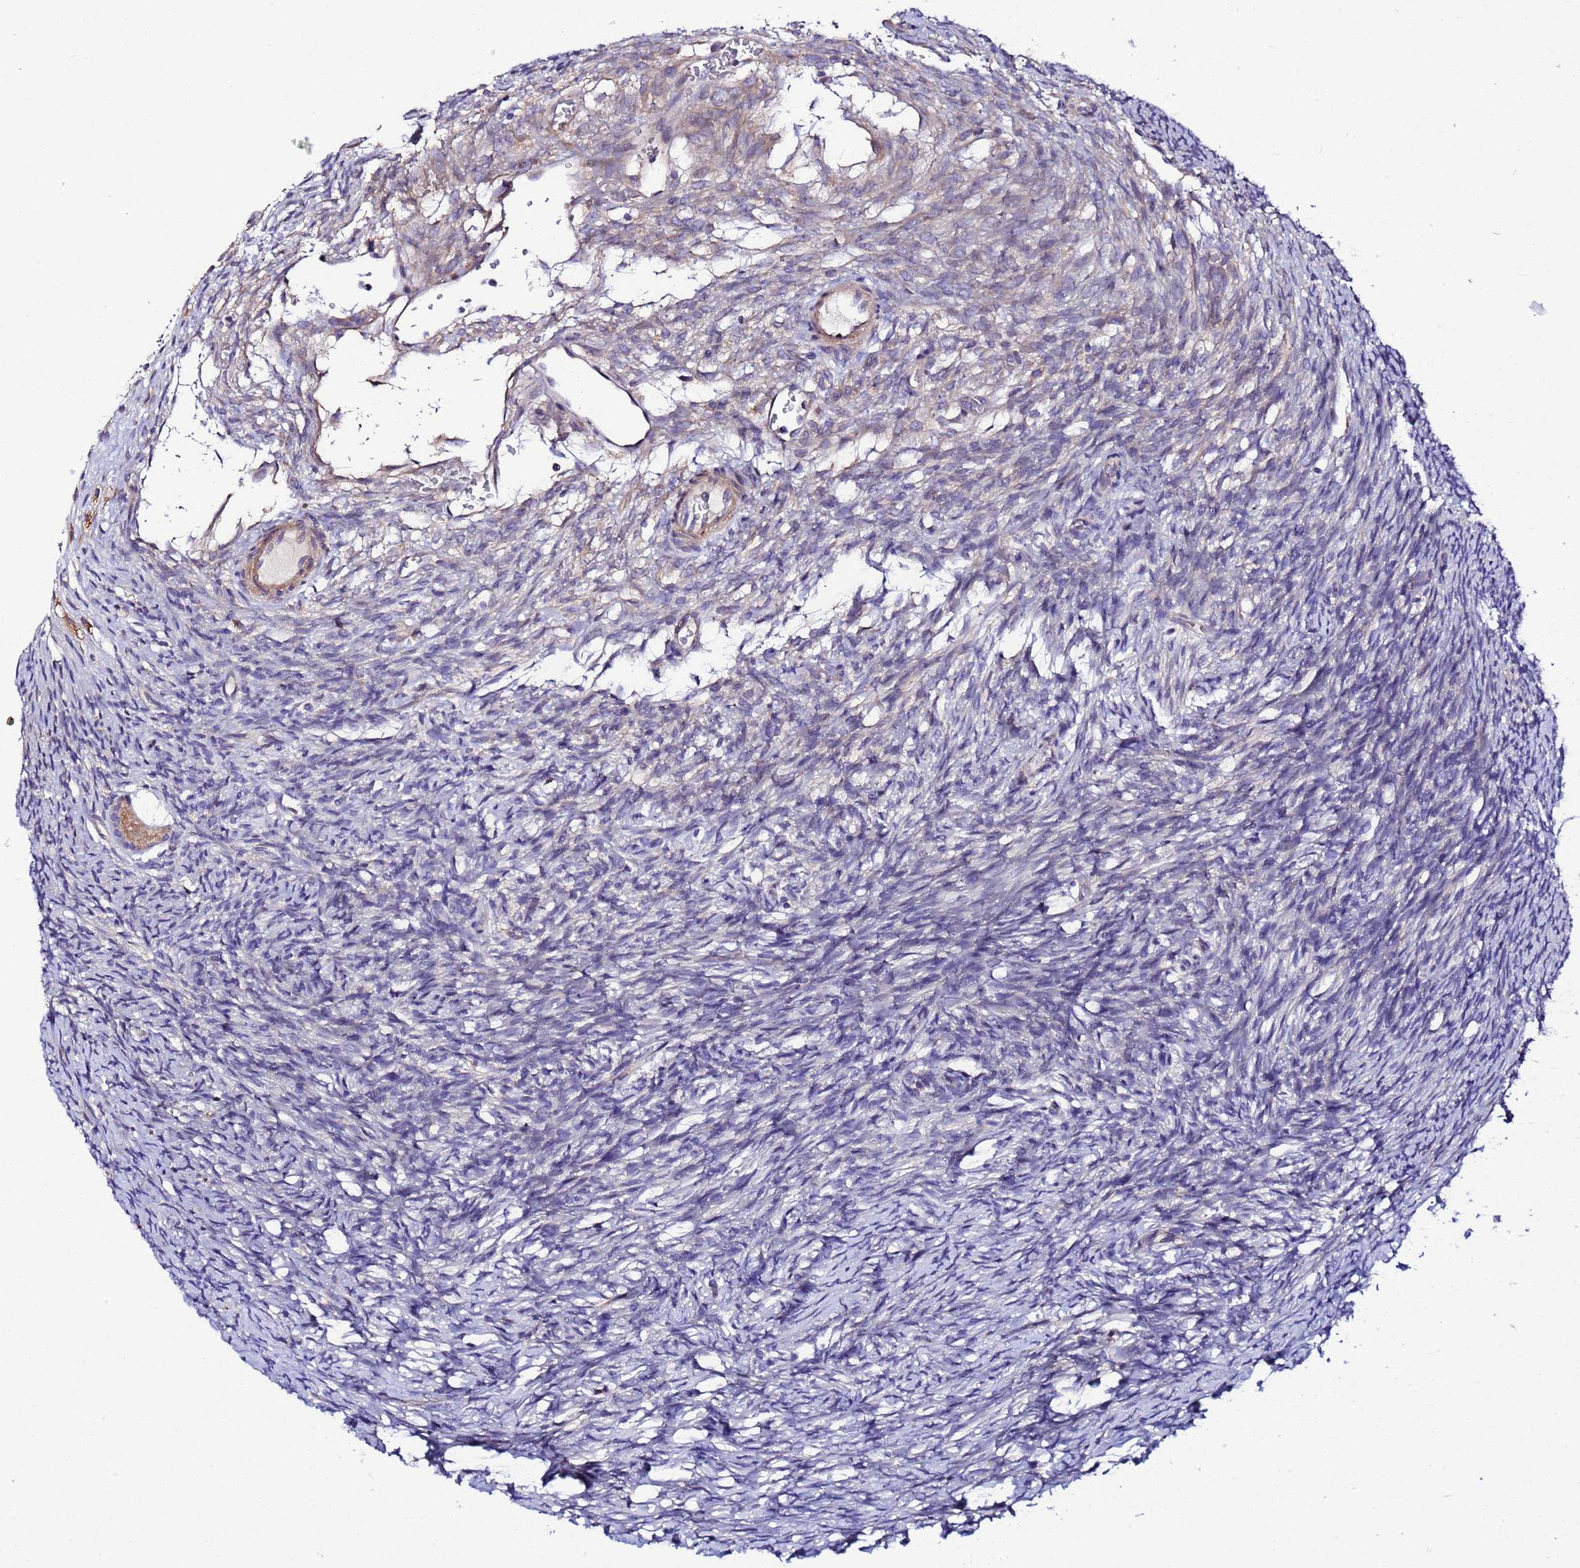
{"staining": {"intensity": "moderate", "quantity": ">75%", "location": "cytoplasmic/membranous"}, "tissue": "ovary", "cell_type": "Follicle cells", "image_type": "normal", "snomed": [{"axis": "morphology", "description": "Normal tissue, NOS"}, {"axis": "topography", "description": "Ovary"}], "caption": "Normal ovary was stained to show a protein in brown. There is medium levels of moderate cytoplasmic/membranous expression in about >75% of follicle cells. Nuclei are stained in blue.", "gene": "JRKL", "patient": {"sex": "female", "age": 39}}